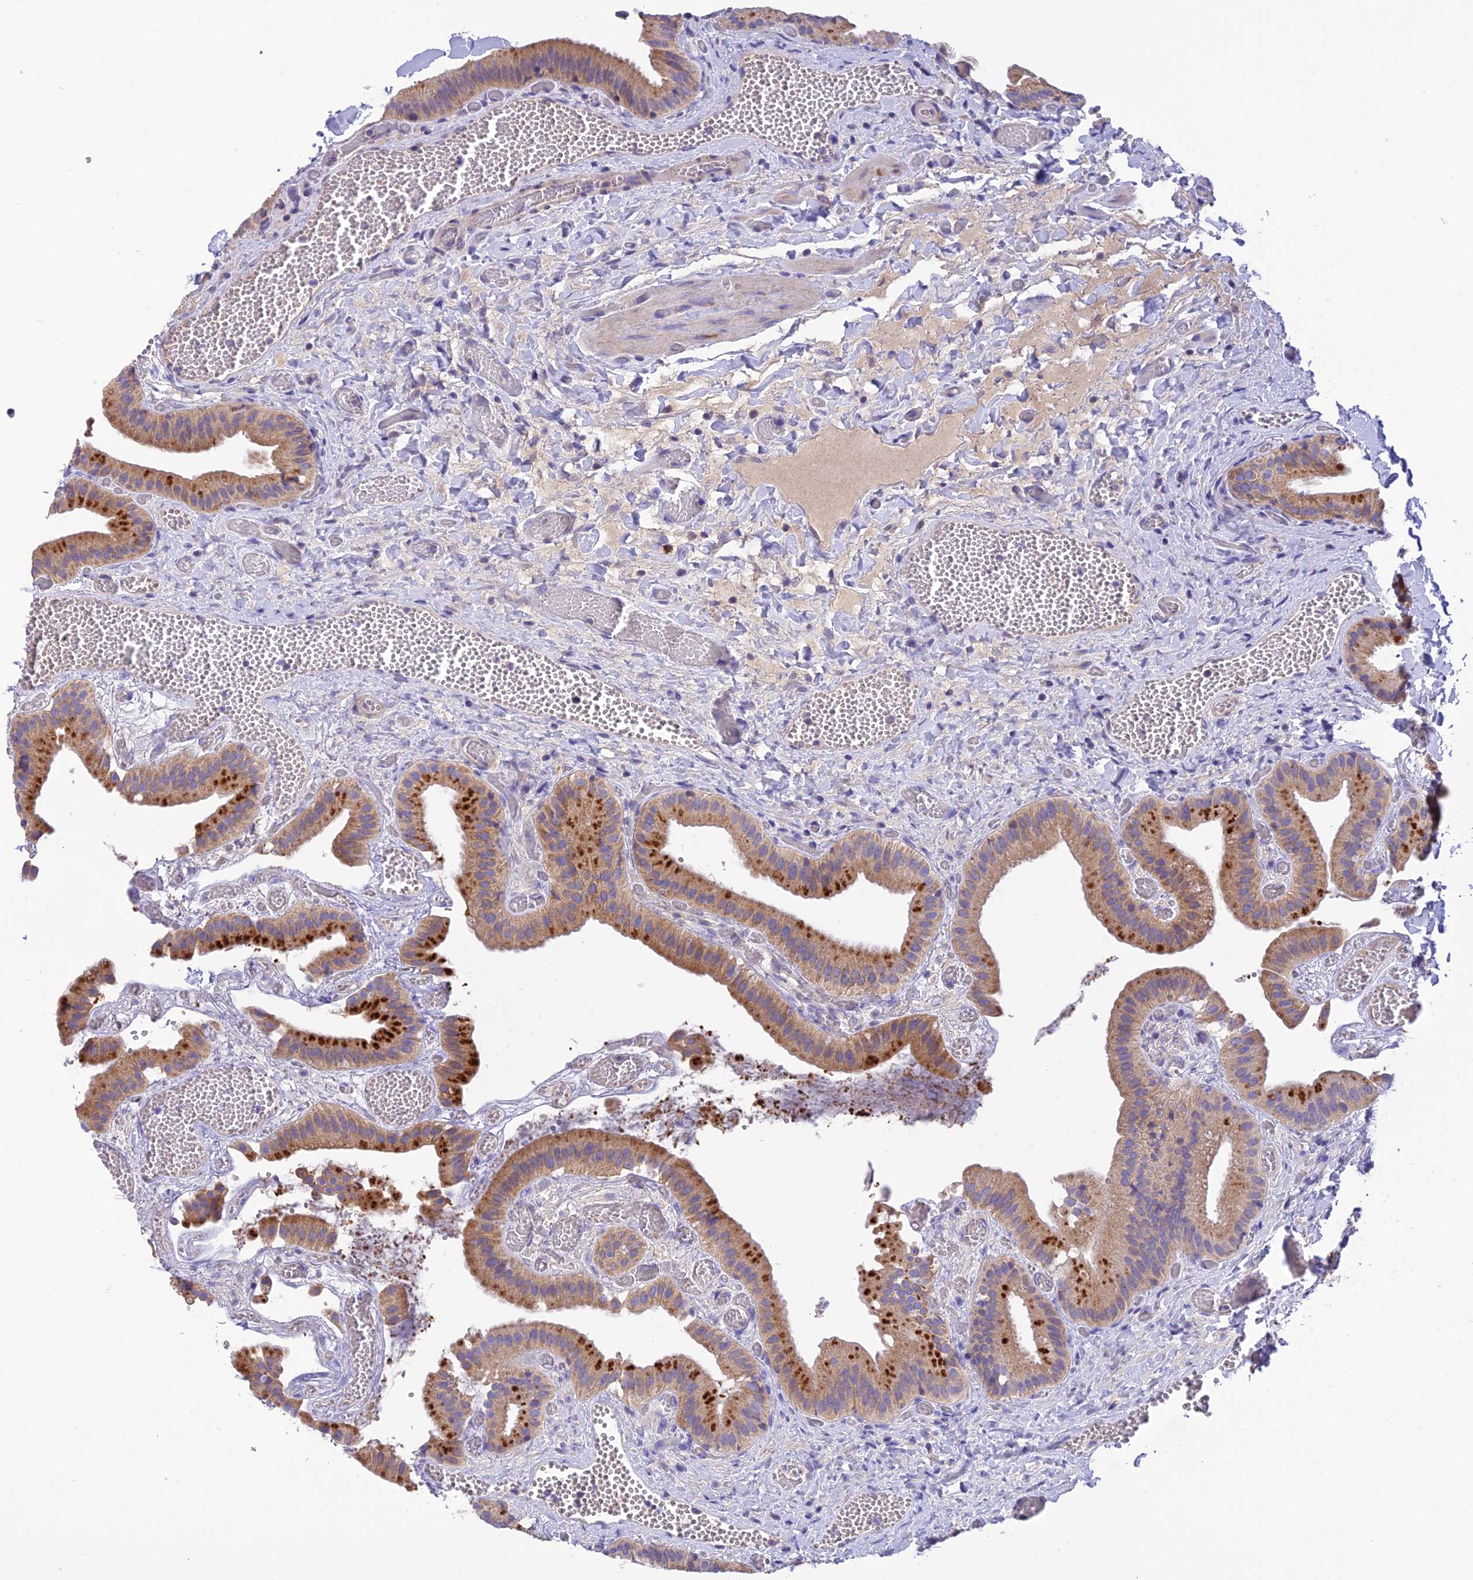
{"staining": {"intensity": "moderate", "quantity": ">75%", "location": "cytoplasmic/membranous"}, "tissue": "gallbladder", "cell_type": "Glandular cells", "image_type": "normal", "snomed": [{"axis": "morphology", "description": "Normal tissue, NOS"}, {"axis": "topography", "description": "Gallbladder"}], "caption": "A photomicrograph of gallbladder stained for a protein demonstrates moderate cytoplasmic/membranous brown staining in glandular cells. Using DAB (brown) and hematoxylin (blue) stains, captured at high magnification using brightfield microscopy.", "gene": "PZP", "patient": {"sex": "female", "age": 64}}